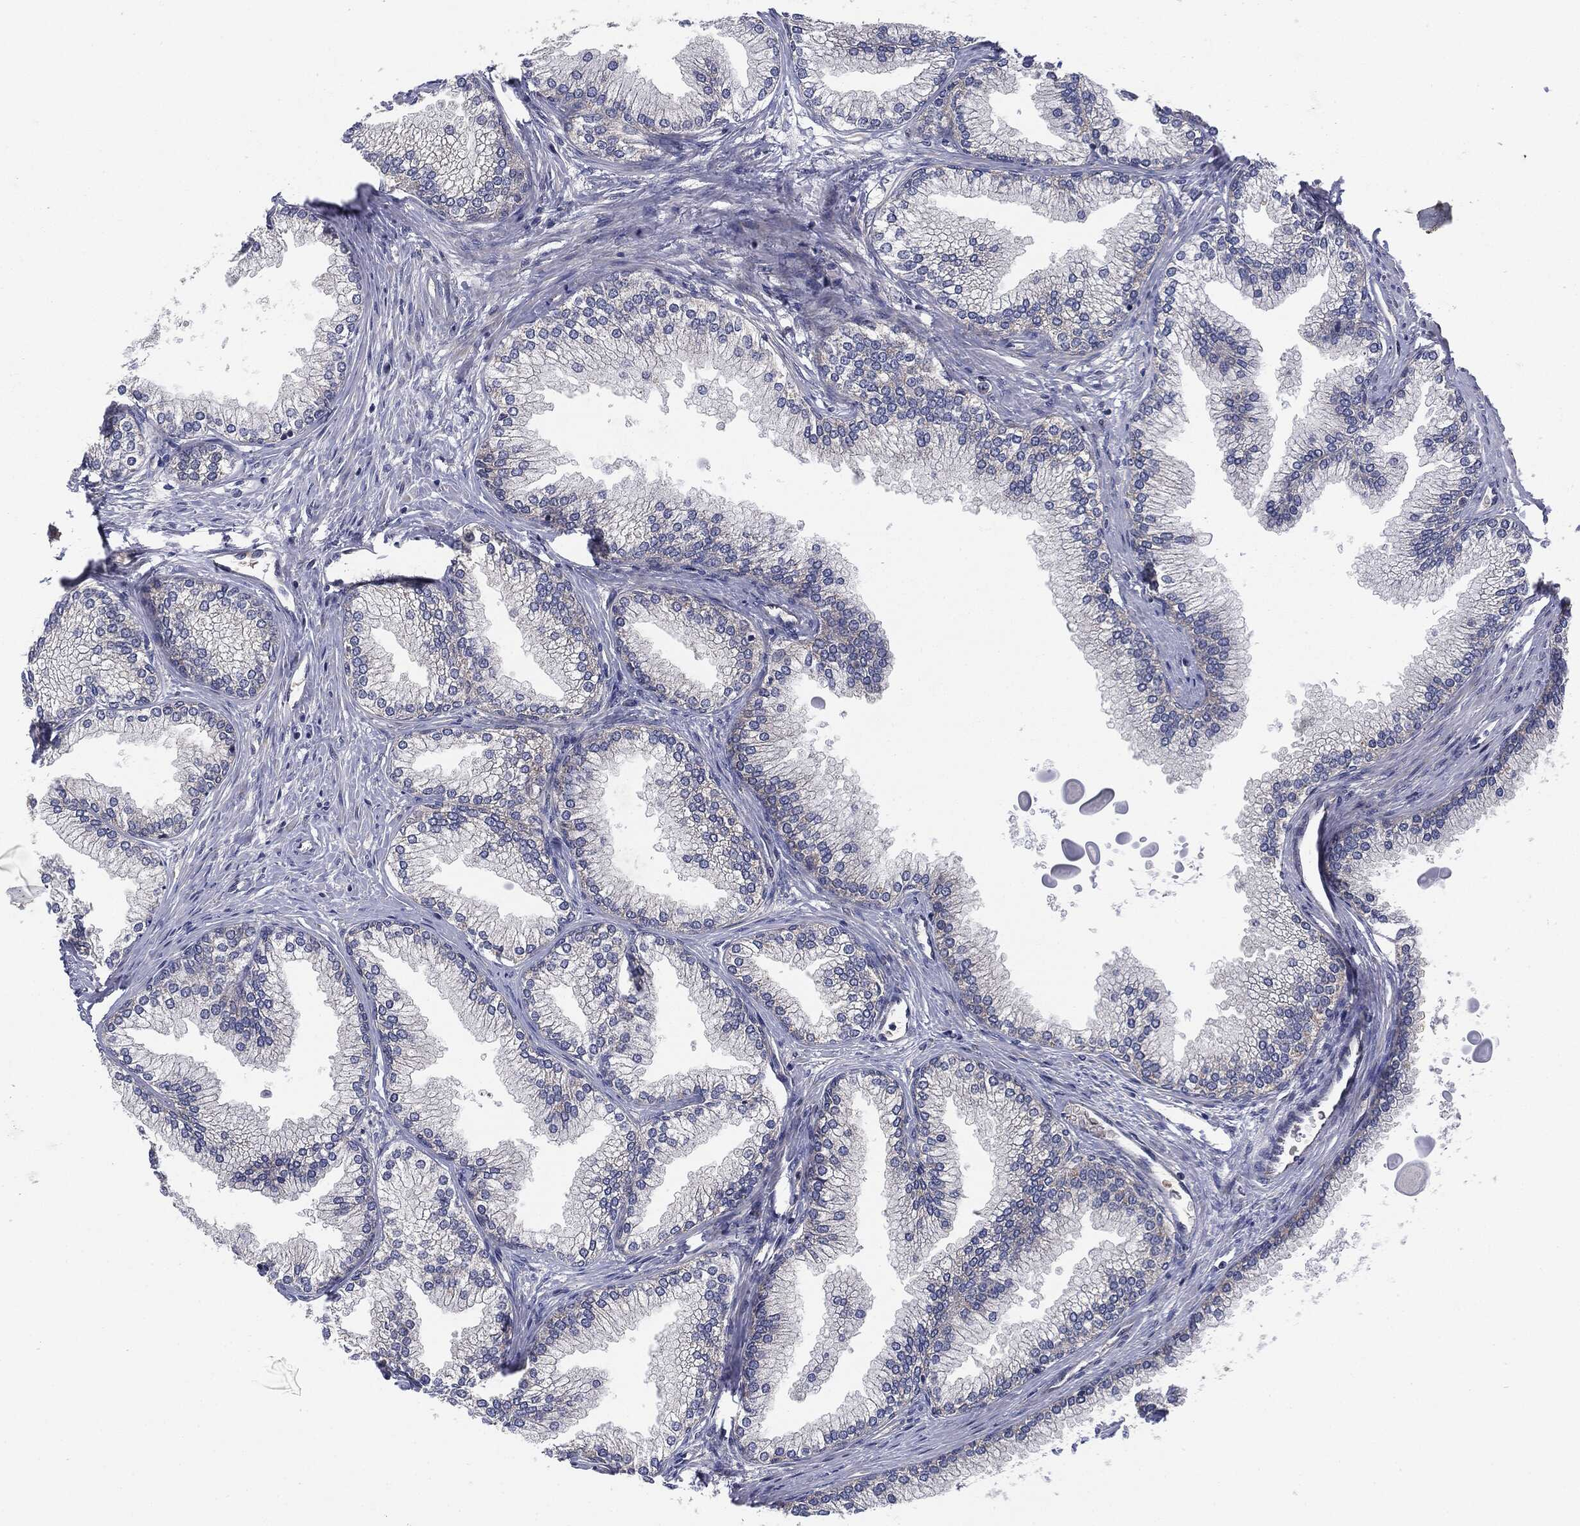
{"staining": {"intensity": "moderate", "quantity": "25%-75%", "location": "cytoplasmic/membranous"}, "tissue": "prostate", "cell_type": "Glandular cells", "image_type": "normal", "snomed": [{"axis": "morphology", "description": "Normal tissue, NOS"}, {"axis": "topography", "description": "Prostate"}], "caption": "Immunohistochemistry (IHC) of unremarkable human prostate reveals medium levels of moderate cytoplasmic/membranous expression in approximately 25%-75% of glandular cells.", "gene": "EIF2AK2", "patient": {"sex": "male", "age": 72}}